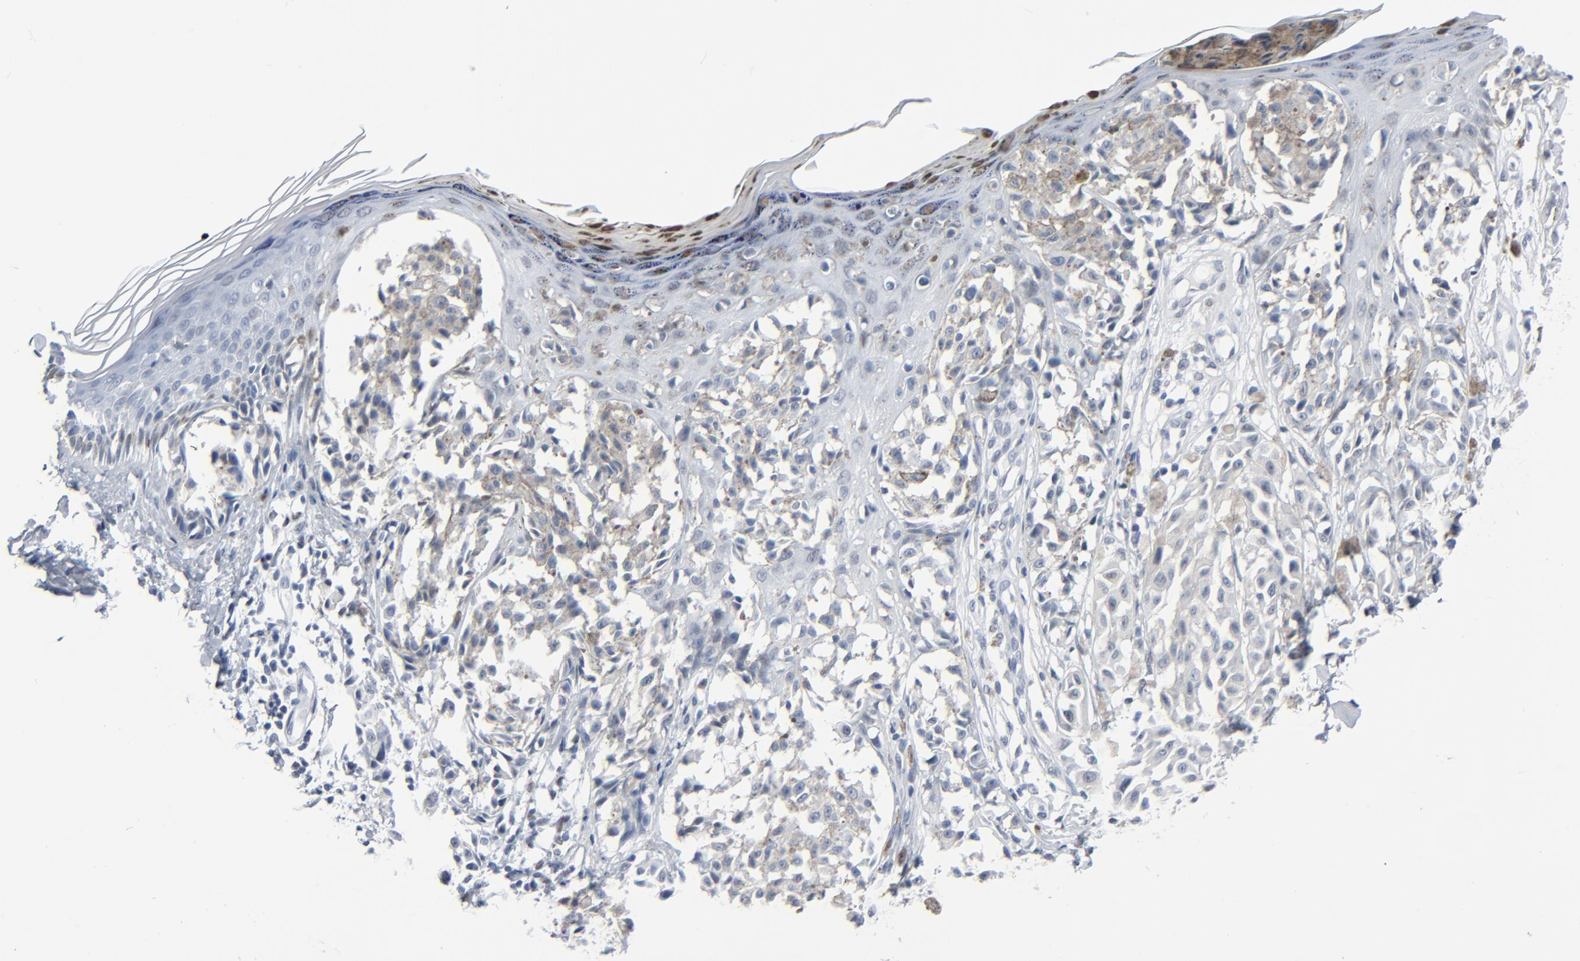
{"staining": {"intensity": "weak", "quantity": "<25%", "location": "cytoplasmic/membranous"}, "tissue": "melanoma", "cell_type": "Tumor cells", "image_type": "cancer", "snomed": [{"axis": "morphology", "description": "Malignant melanoma, NOS"}, {"axis": "topography", "description": "Skin"}], "caption": "Micrograph shows no significant protein expression in tumor cells of melanoma.", "gene": "SIRT1", "patient": {"sex": "female", "age": 38}}